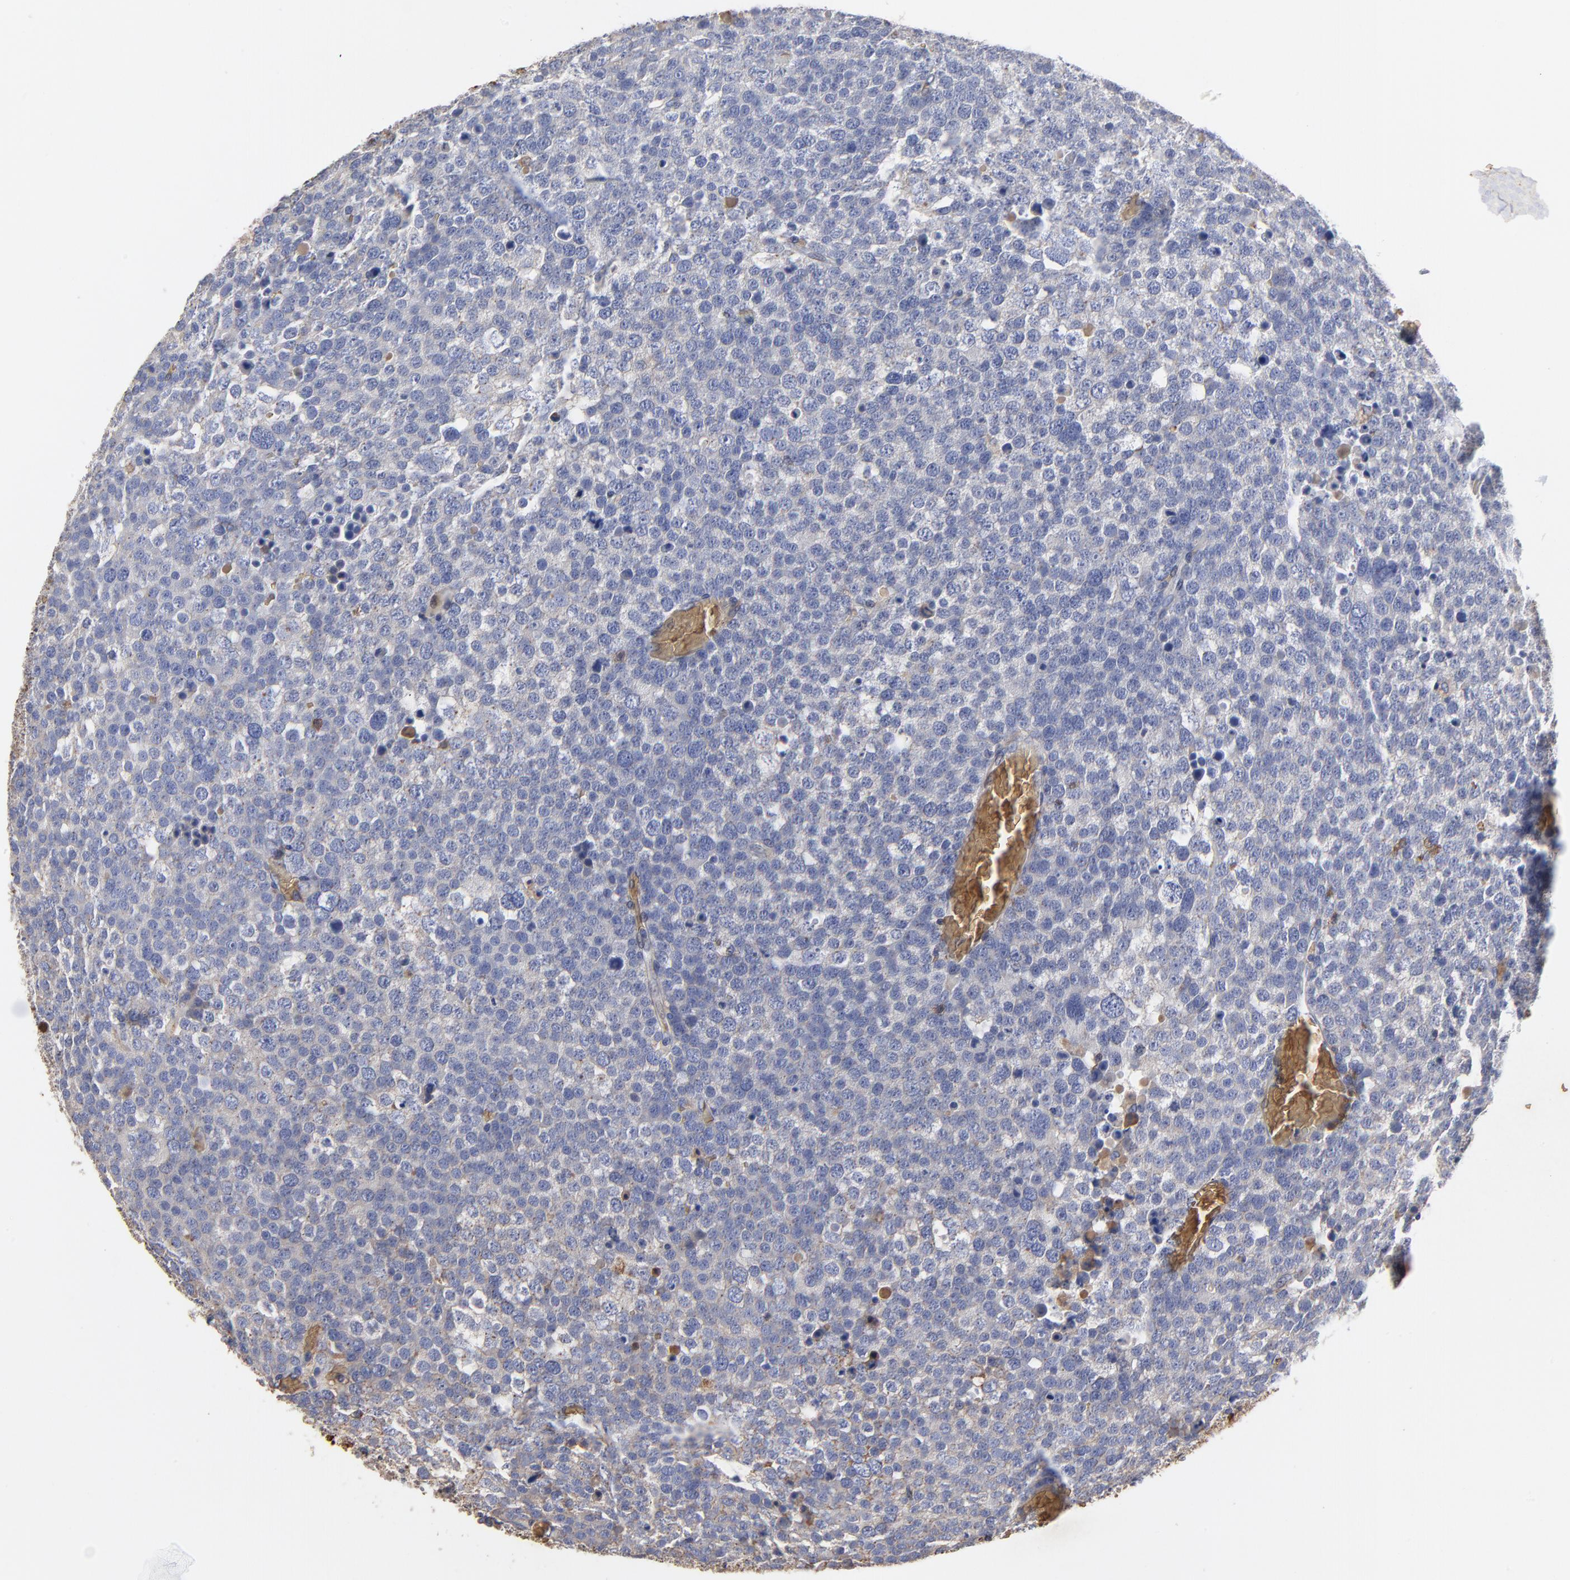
{"staining": {"intensity": "negative", "quantity": "none", "location": "none"}, "tissue": "testis cancer", "cell_type": "Tumor cells", "image_type": "cancer", "snomed": [{"axis": "morphology", "description": "Seminoma, NOS"}, {"axis": "topography", "description": "Testis"}], "caption": "This is a micrograph of IHC staining of seminoma (testis), which shows no positivity in tumor cells.", "gene": "PAG1", "patient": {"sex": "male", "age": 71}}